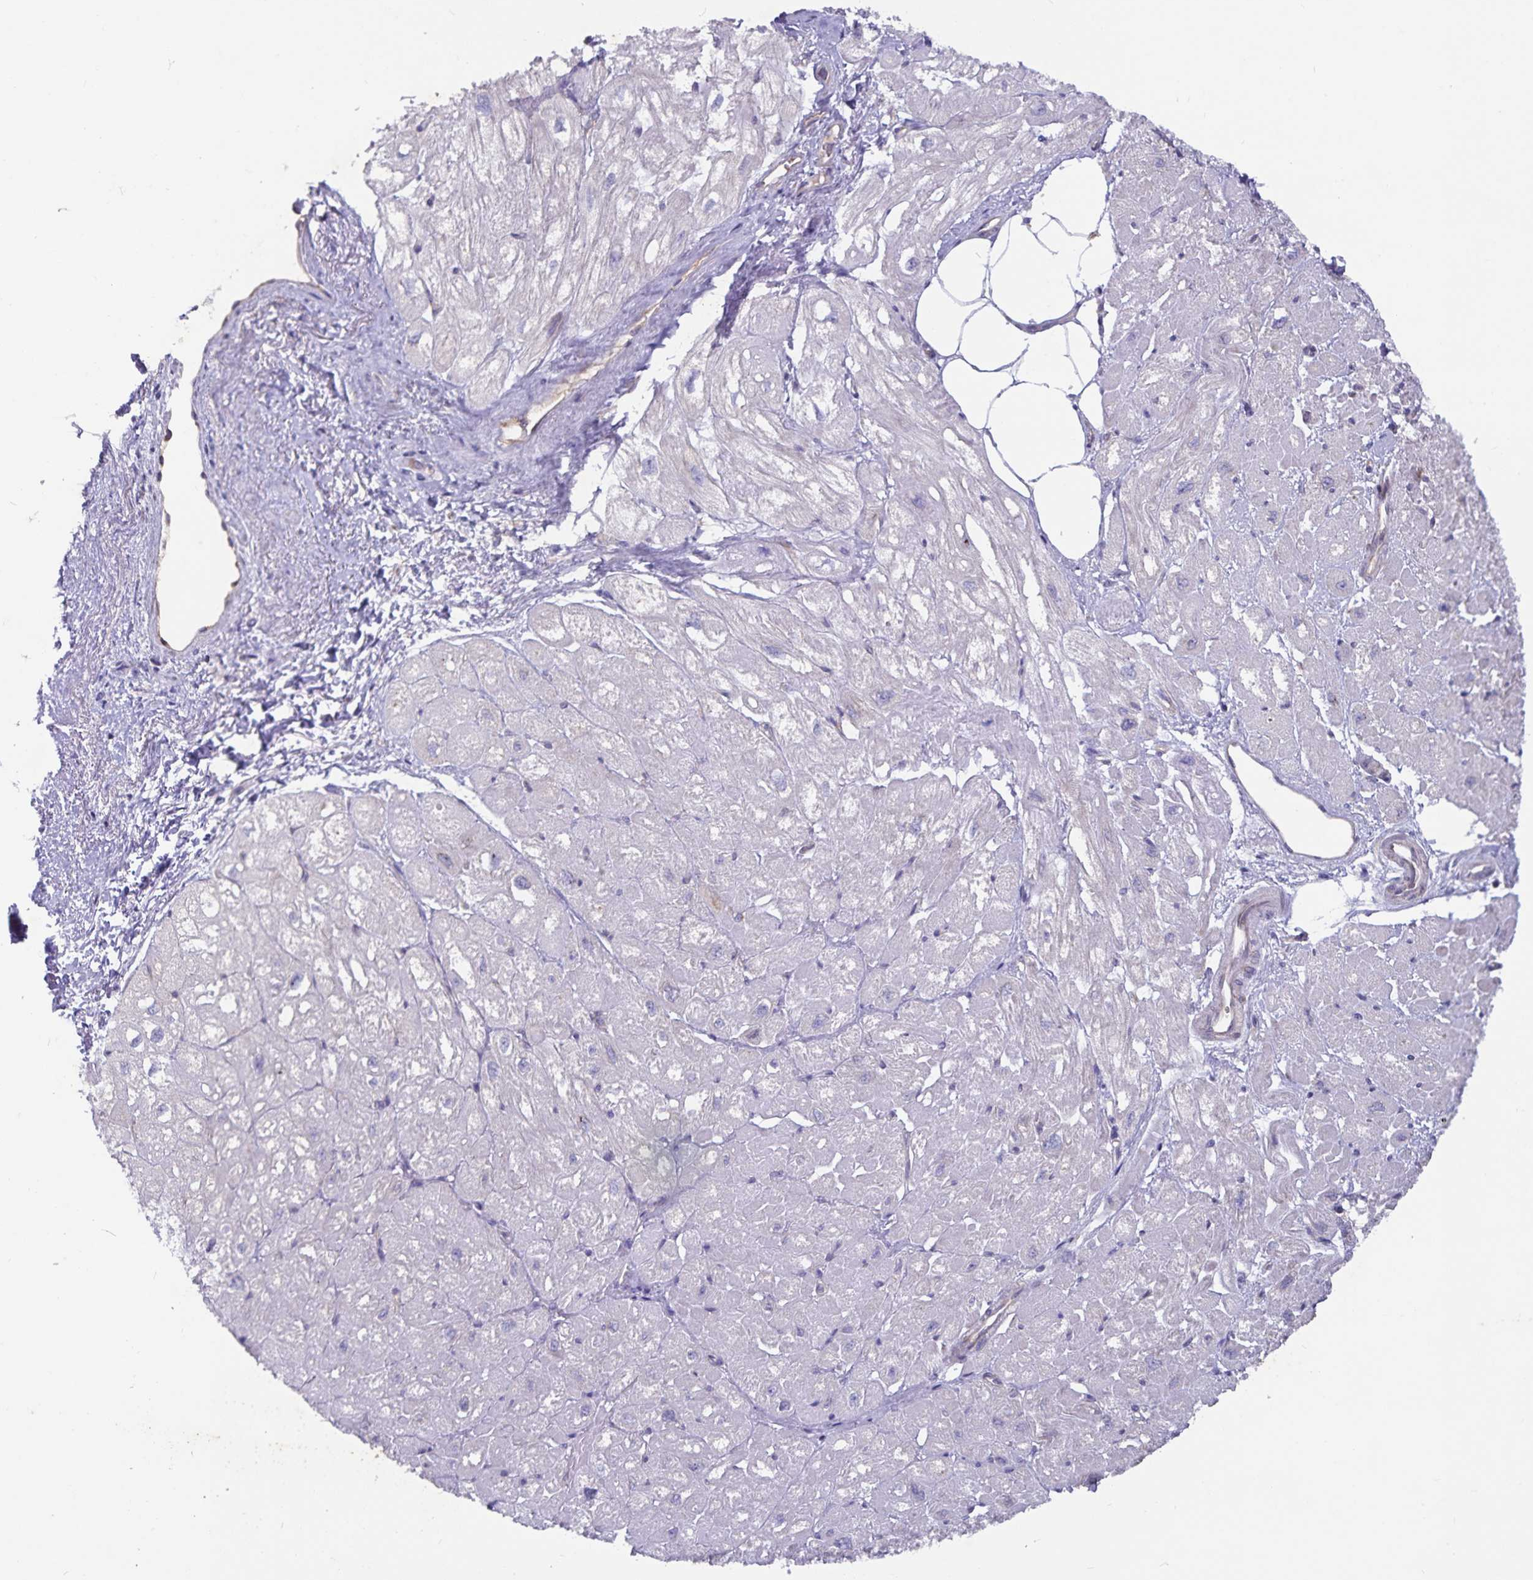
{"staining": {"intensity": "negative", "quantity": "none", "location": "none"}, "tissue": "heart muscle", "cell_type": "Cardiomyocytes", "image_type": "normal", "snomed": [{"axis": "morphology", "description": "Normal tissue, NOS"}, {"axis": "topography", "description": "Heart"}], "caption": "This micrograph is of normal heart muscle stained with immunohistochemistry to label a protein in brown with the nuclei are counter-stained blue. There is no expression in cardiomyocytes.", "gene": "FAM120A", "patient": {"sex": "female", "age": 62}}